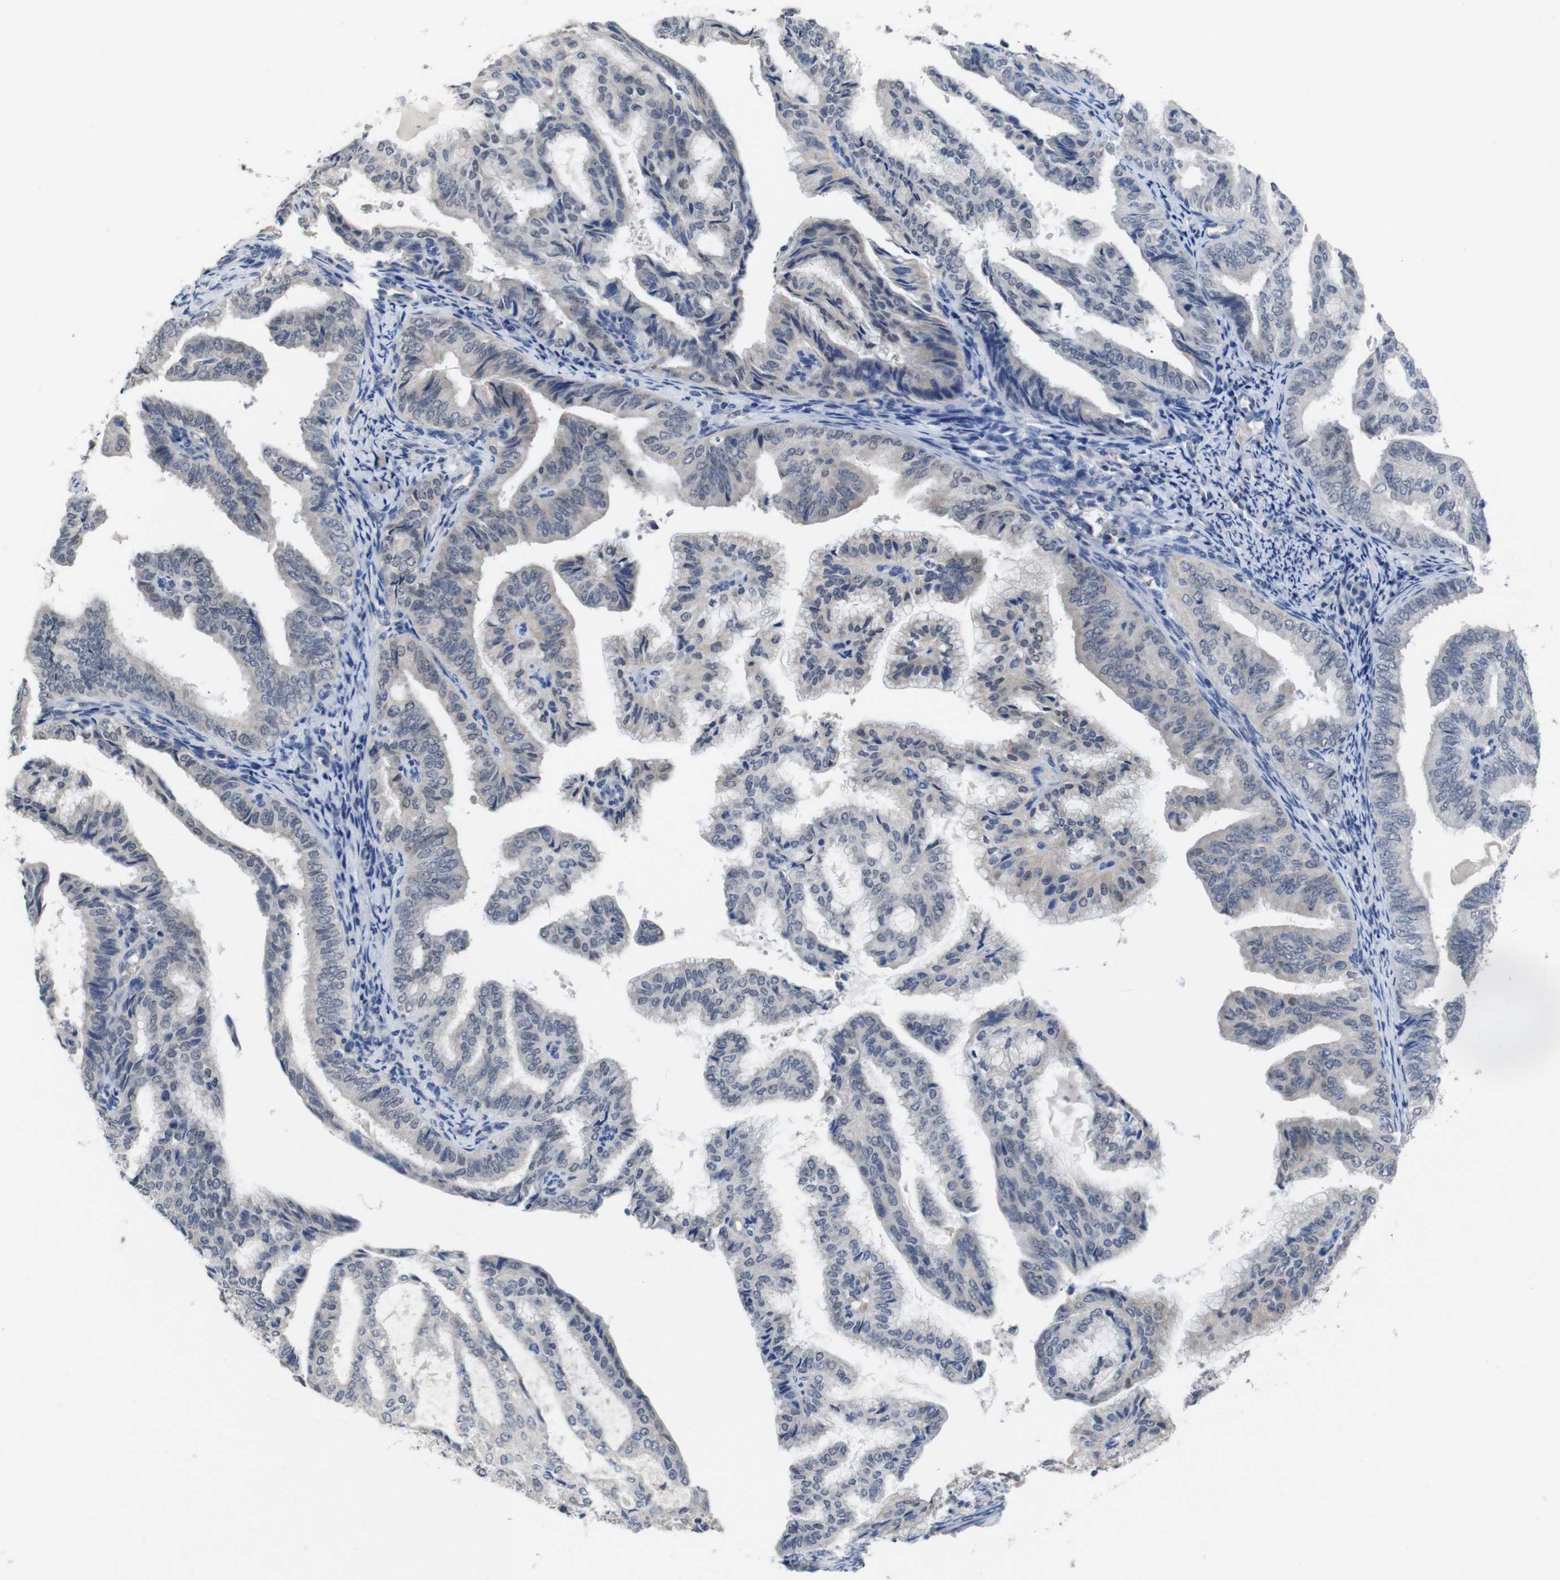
{"staining": {"intensity": "negative", "quantity": "none", "location": "none"}, "tissue": "endometrial cancer", "cell_type": "Tumor cells", "image_type": "cancer", "snomed": [{"axis": "morphology", "description": "Adenocarcinoma, NOS"}, {"axis": "topography", "description": "Endometrium"}], "caption": "Tumor cells are negative for protein expression in human endometrial cancer (adenocarcinoma). (Stains: DAB IHC with hematoxylin counter stain, Microscopy: brightfield microscopy at high magnification).", "gene": "HNF1A", "patient": {"sex": "female", "age": 58}}